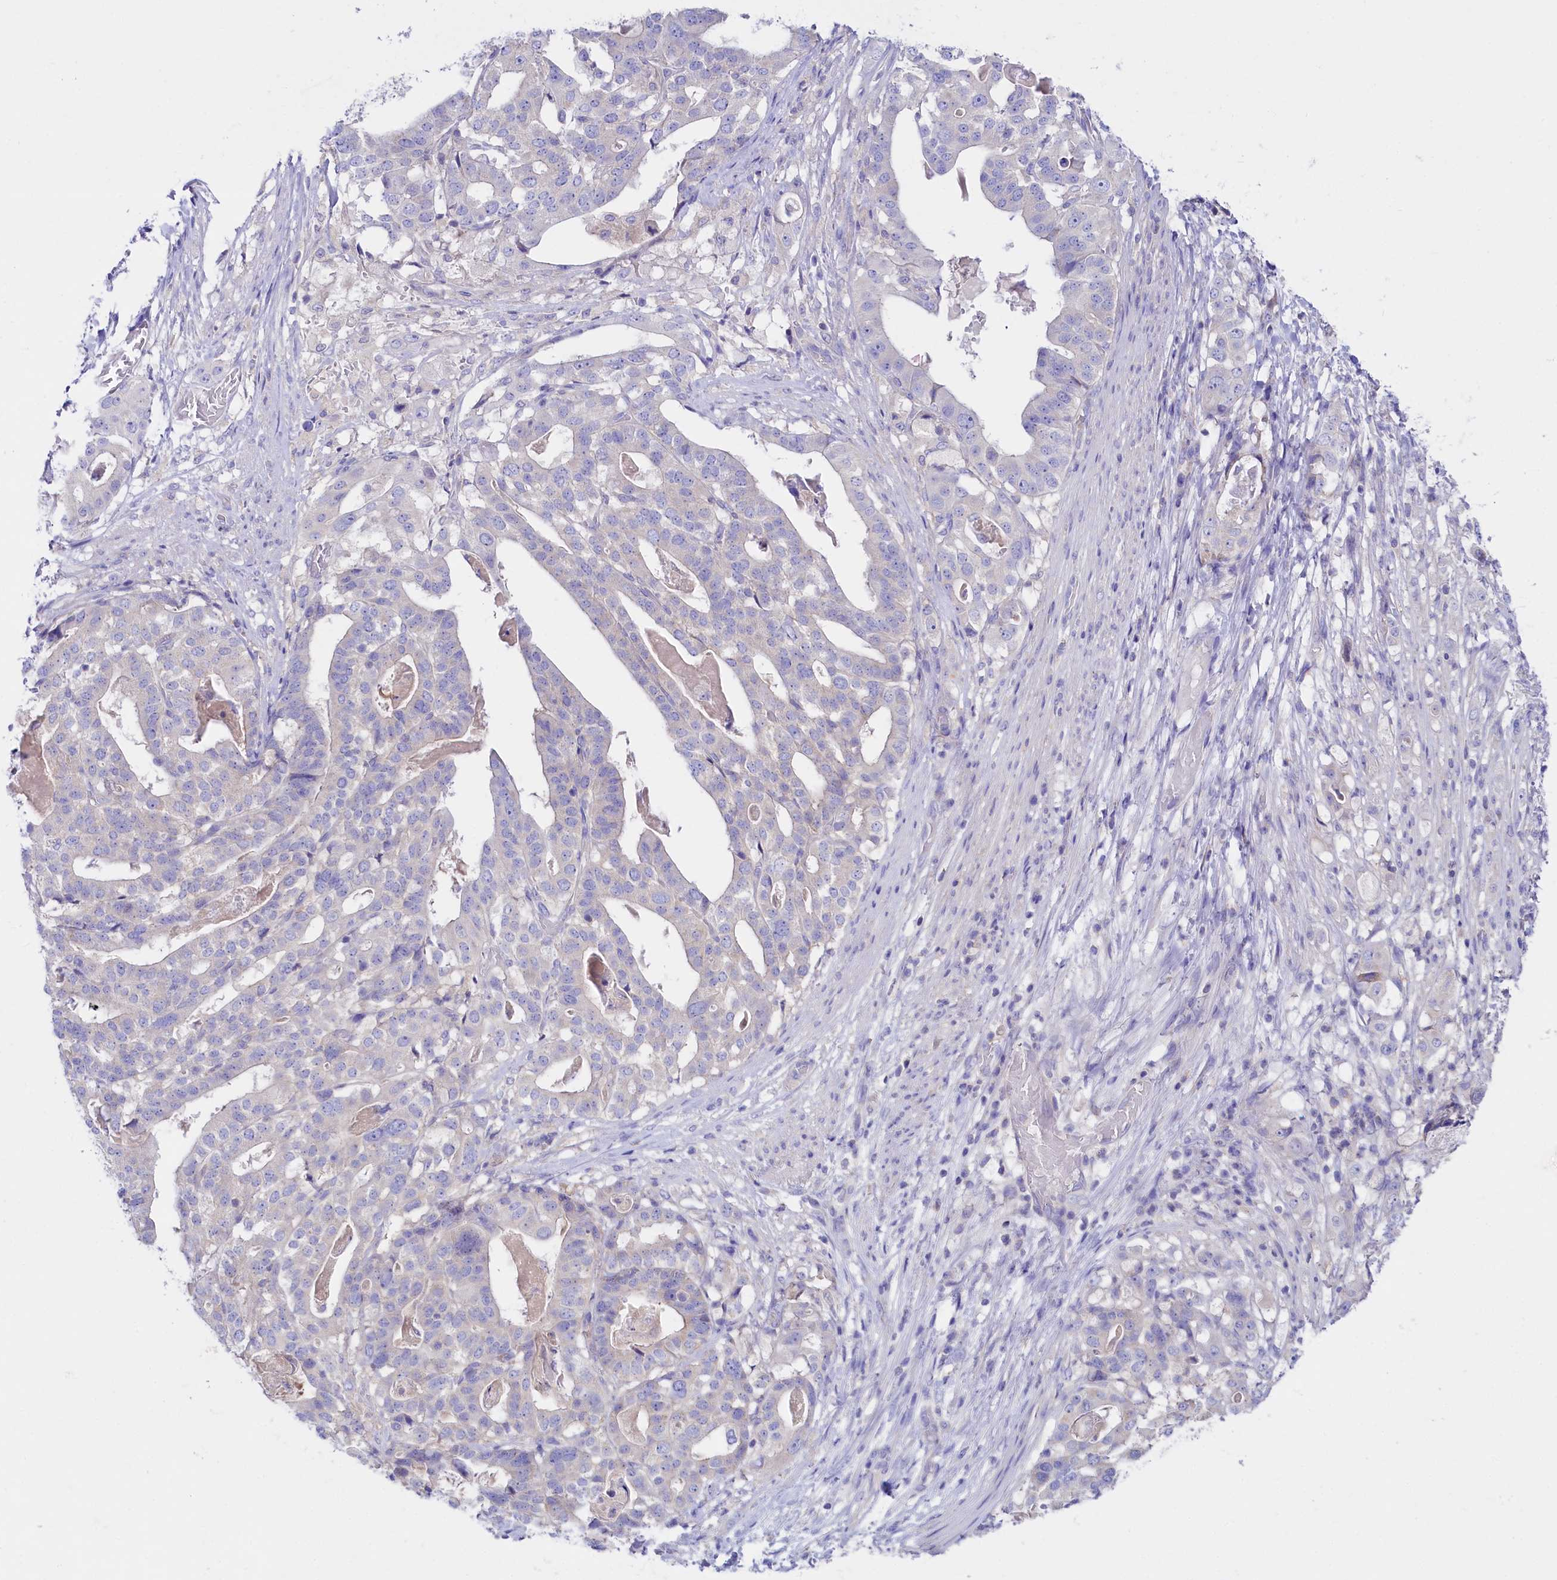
{"staining": {"intensity": "negative", "quantity": "none", "location": "none"}, "tissue": "stomach cancer", "cell_type": "Tumor cells", "image_type": "cancer", "snomed": [{"axis": "morphology", "description": "Adenocarcinoma, NOS"}, {"axis": "topography", "description": "Stomach"}], "caption": "DAB (3,3'-diaminobenzidine) immunohistochemical staining of adenocarcinoma (stomach) exhibits no significant positivity in tumor cells. (Stains: DAB (3,3'-diaminobenzidine) IHC with hematoxylin counter stain, Microscopy: brightfield microscopy at high magnification).", "gene": "VPS26B", "patient": {"sex": "male", "age": 48}}